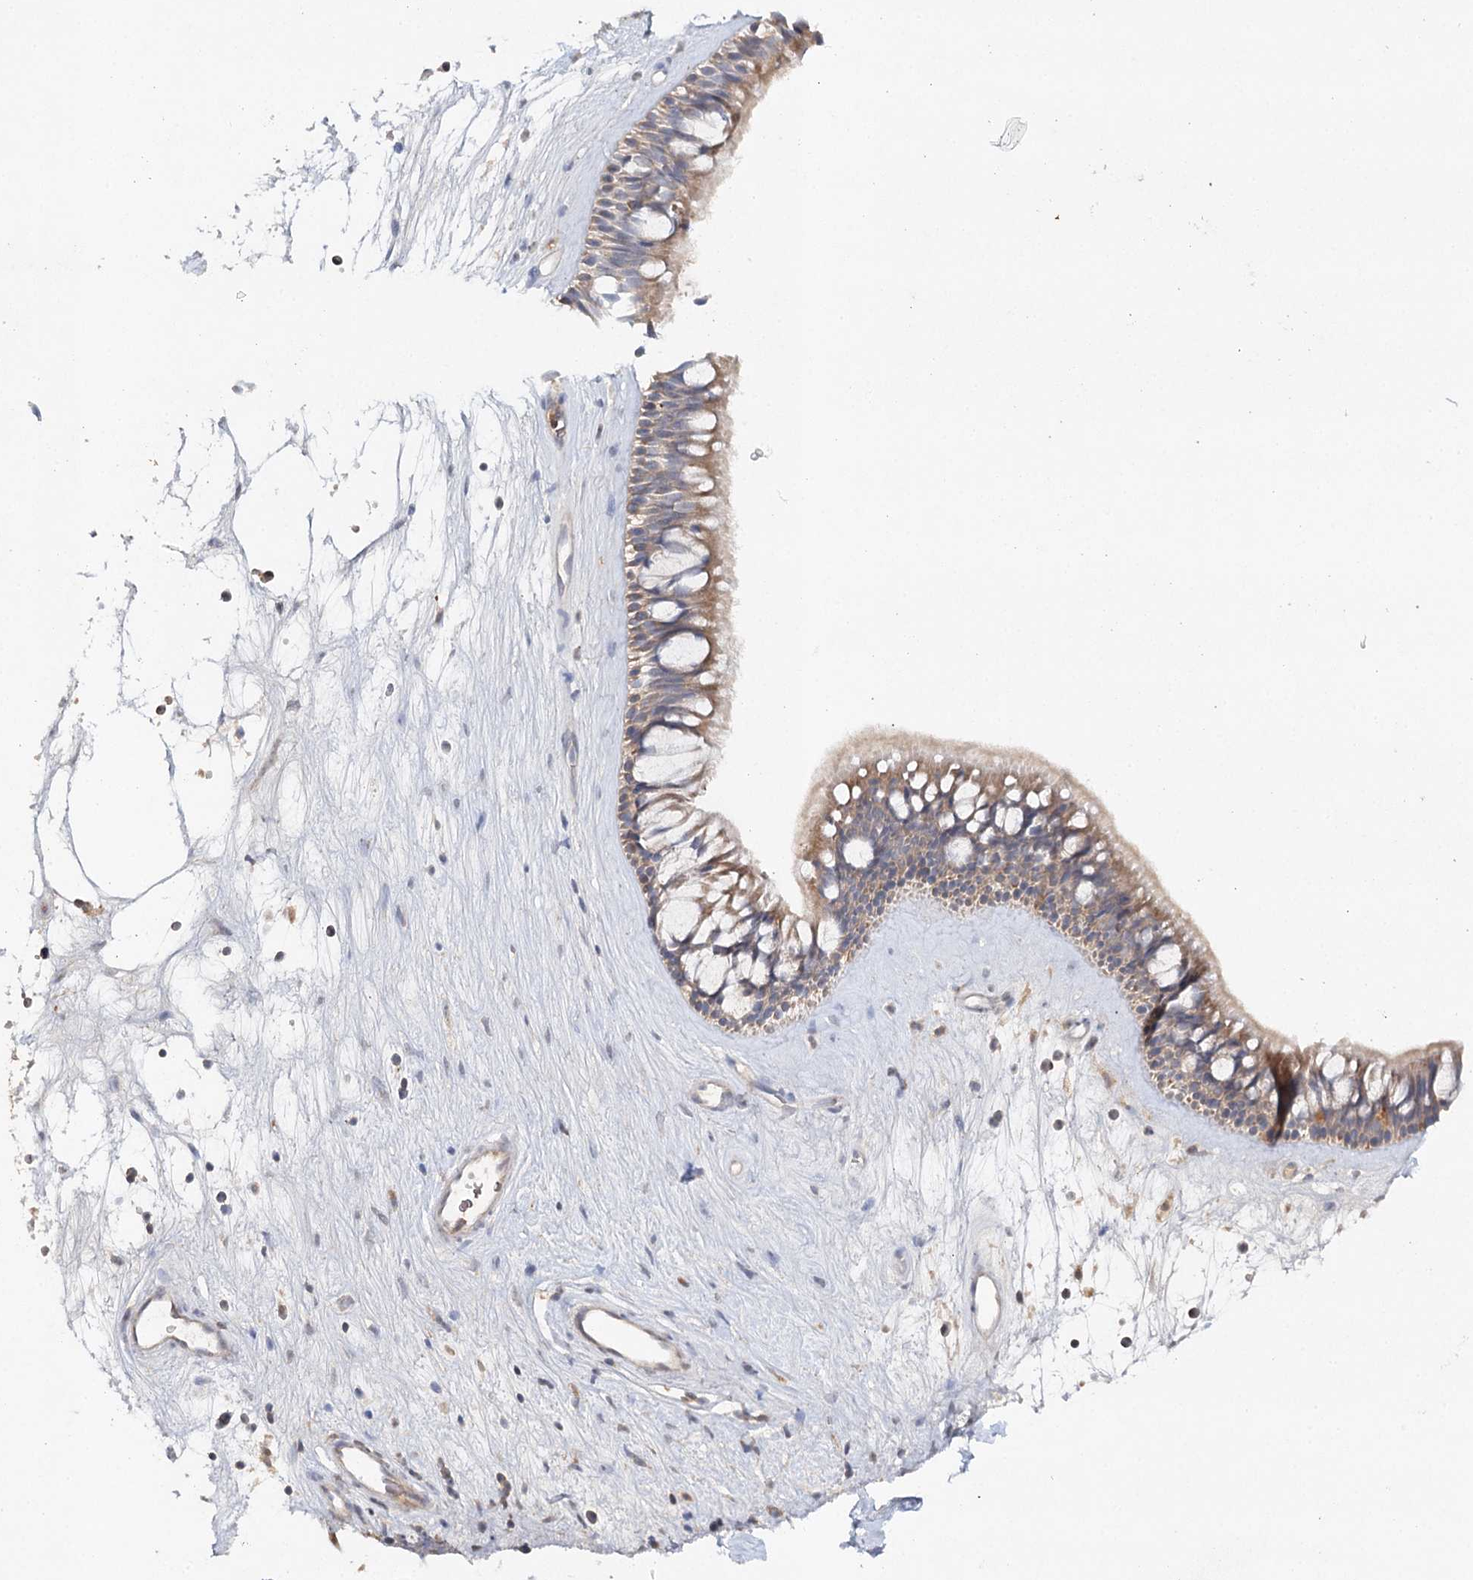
{"staining": {"intensity": "weak", "quantity": ">75%", "location": "cytoplasmic/membranous"}, "tissue": "nasopharynx", "cell_type": "Respiratory epithelial cells", "image_type": "normal", "snomed": [{"axis": "morphology", "description": "Normal tissue, NOS"}, {"axis": "topography", "description": "Nasopharynx"}], "caption": "IHC of normal nasopharynx demonstrates low levels of weak cytoplasmic/membranous positivity in approximately >75% of respiratory epithelial cells. The staining is performed using DAB brown chromogen to label protein expression. The nuclei are counter-stained blue using hematoxylin.", "gene": "SLC41A2", "patient": {"sex": "male", "age": 64}}